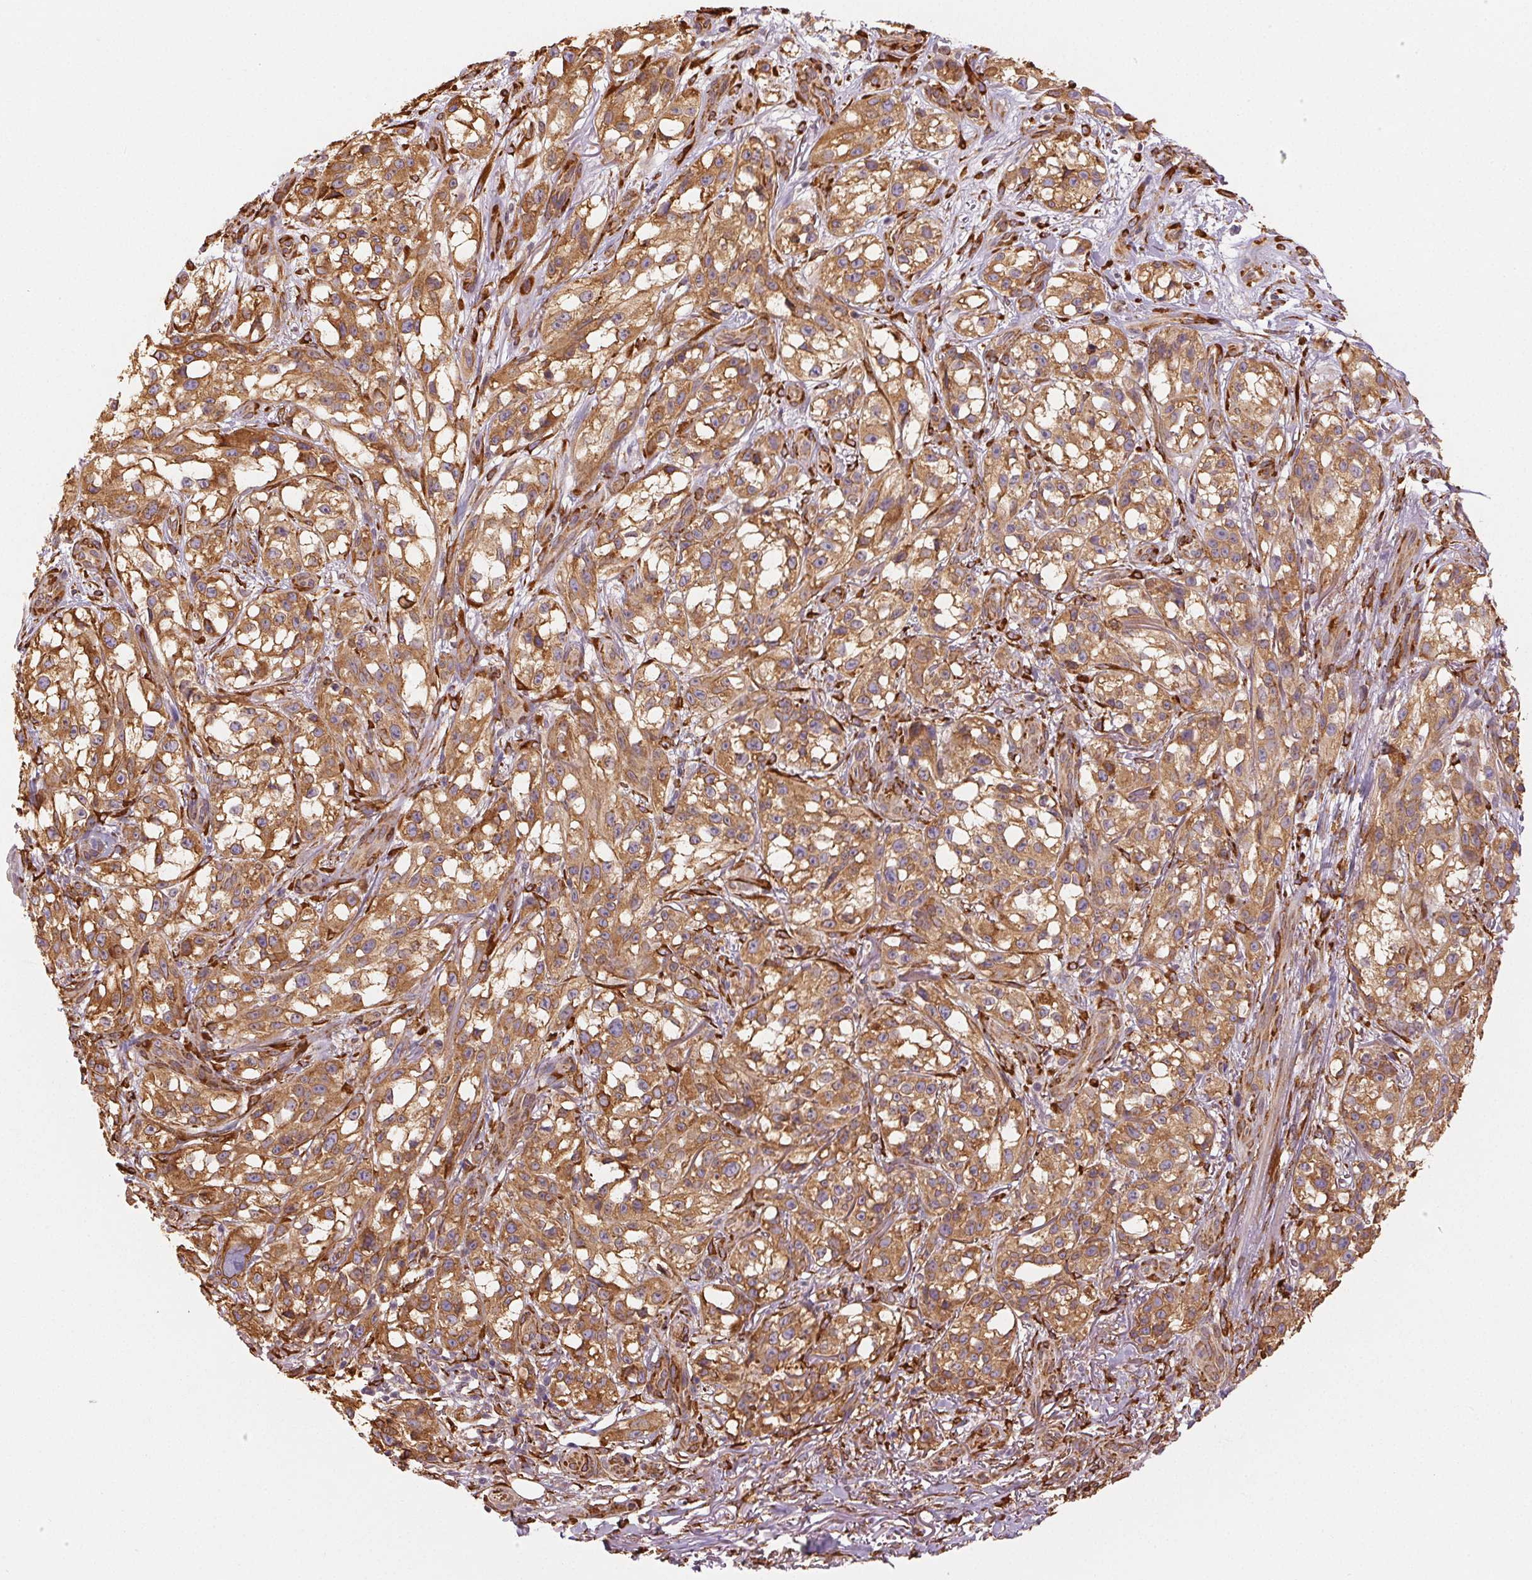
{"staining": {"intensity": "moderate", "quantity": ">75%", "location": "cytoplasmic/membranous"}, "tissue": "melanoma", "cell_type": "Tumor cells", "image_type": "cancer", "snomed": [{"axis": "morphology", "description": "Malignant melanoma, NOS"}, {"axis": "topography", "description": "Skin"}], "caption": "The histopathology image exhibits a brown stain indicating the presence of a protein in the cytoplasmic/membranous of tumor cells in melanoma.", "gene": "RCN3", "patient": {"sex": "female", "age": 85}}